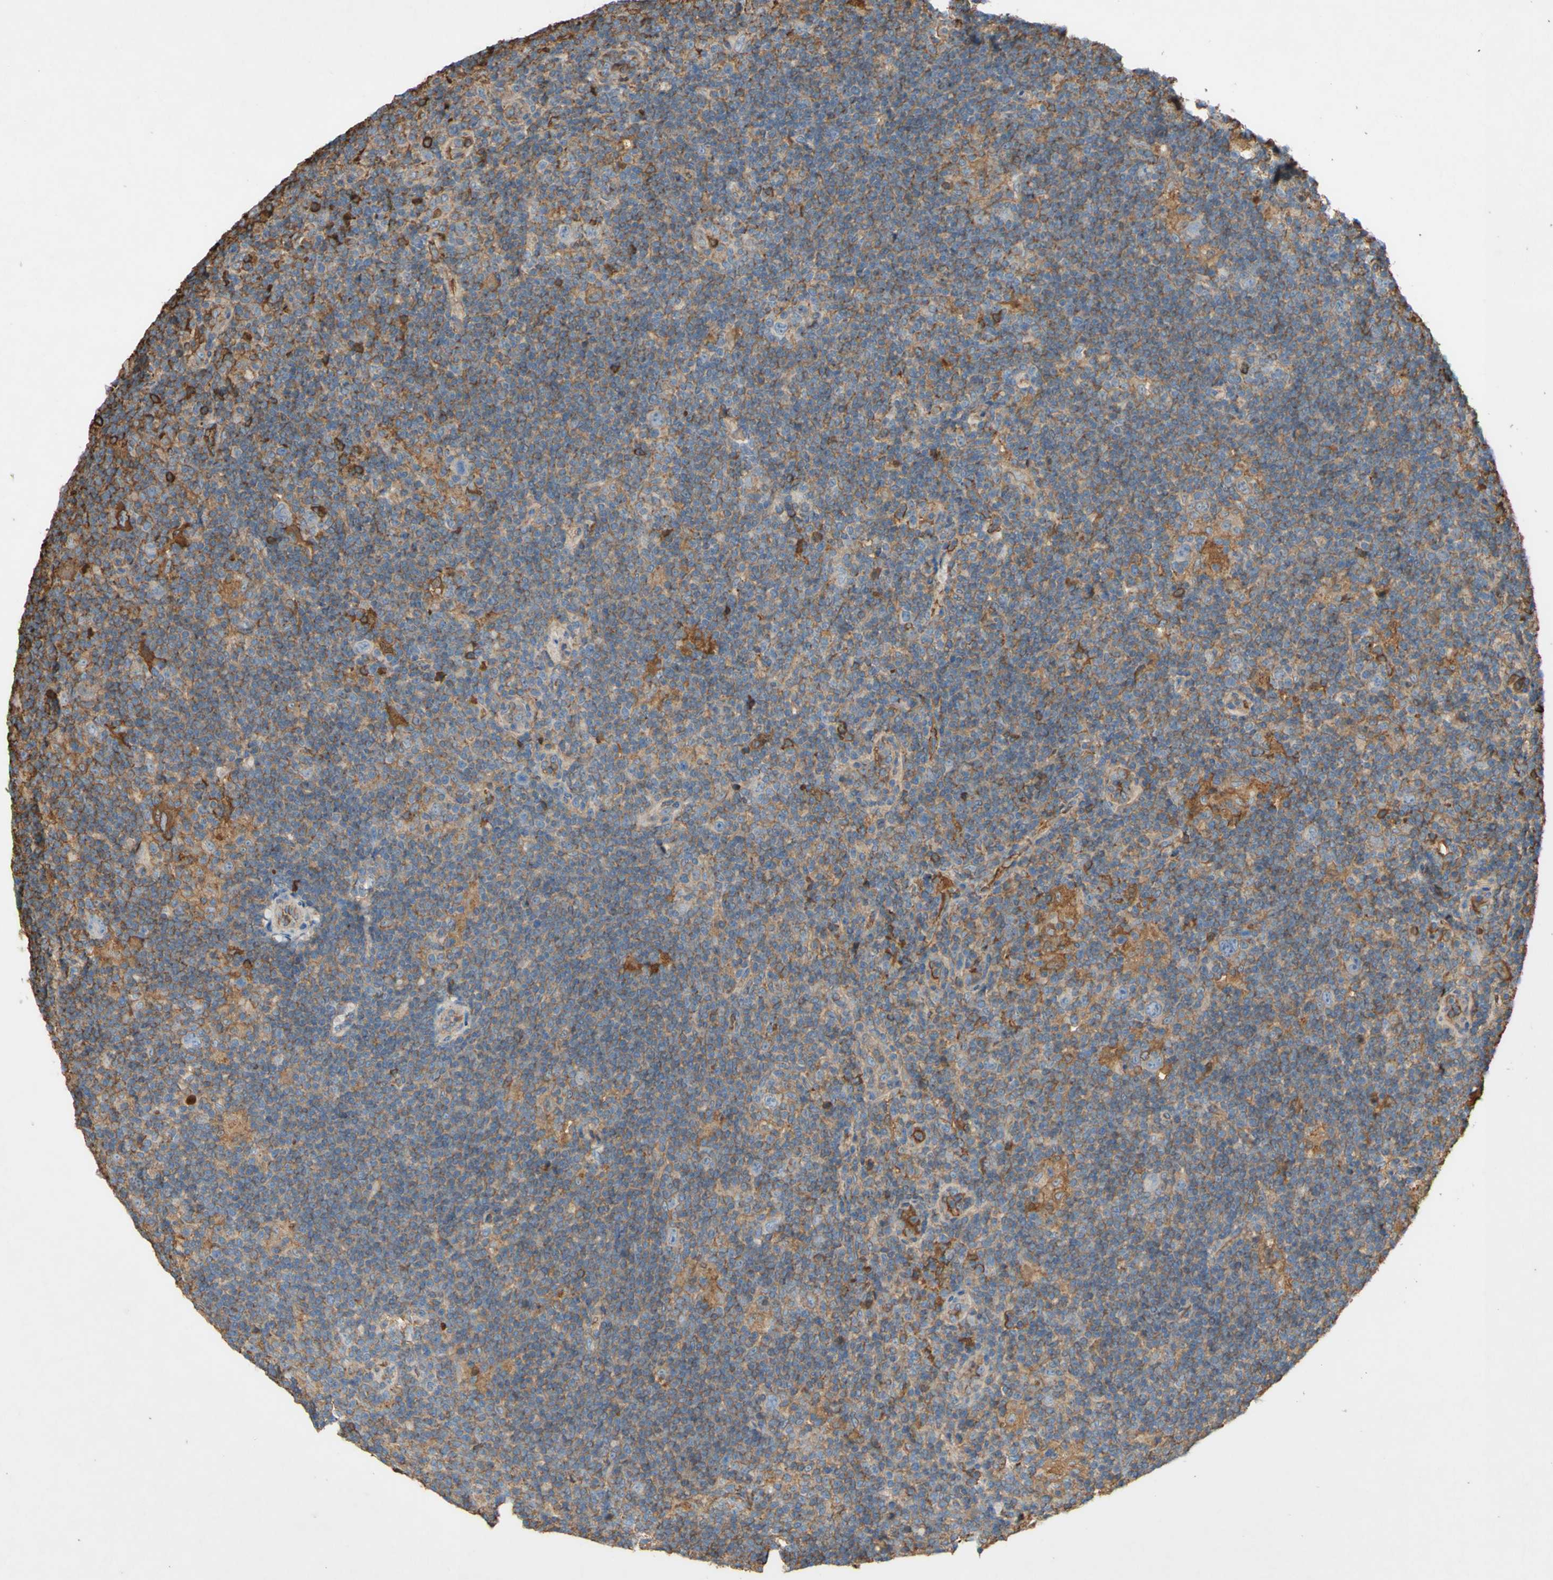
{"staining": {"intensity": "weak", "quantity": "25%-75%", "location": "cytoplasmic/membranous"}, "tissue": "lymphoma", "cell_type": "Tumor cells", "image_type": "cancer", "snomed": [{"axis": "morphology", "description": "Hodgkin's disease, NOS"}, {"axis": "topography", "description": "Lymph node"}], "caption": "The histopathology image shows a brown stain indicating the presence of a protein in the cytoplasmic/membranous of tumor cells in Hodgkin's disease. (Brightfield microscopy of DAB IHC at high magnification).", "gene": "PTGDS", "patient": {"sex": "female", "age": 57}}